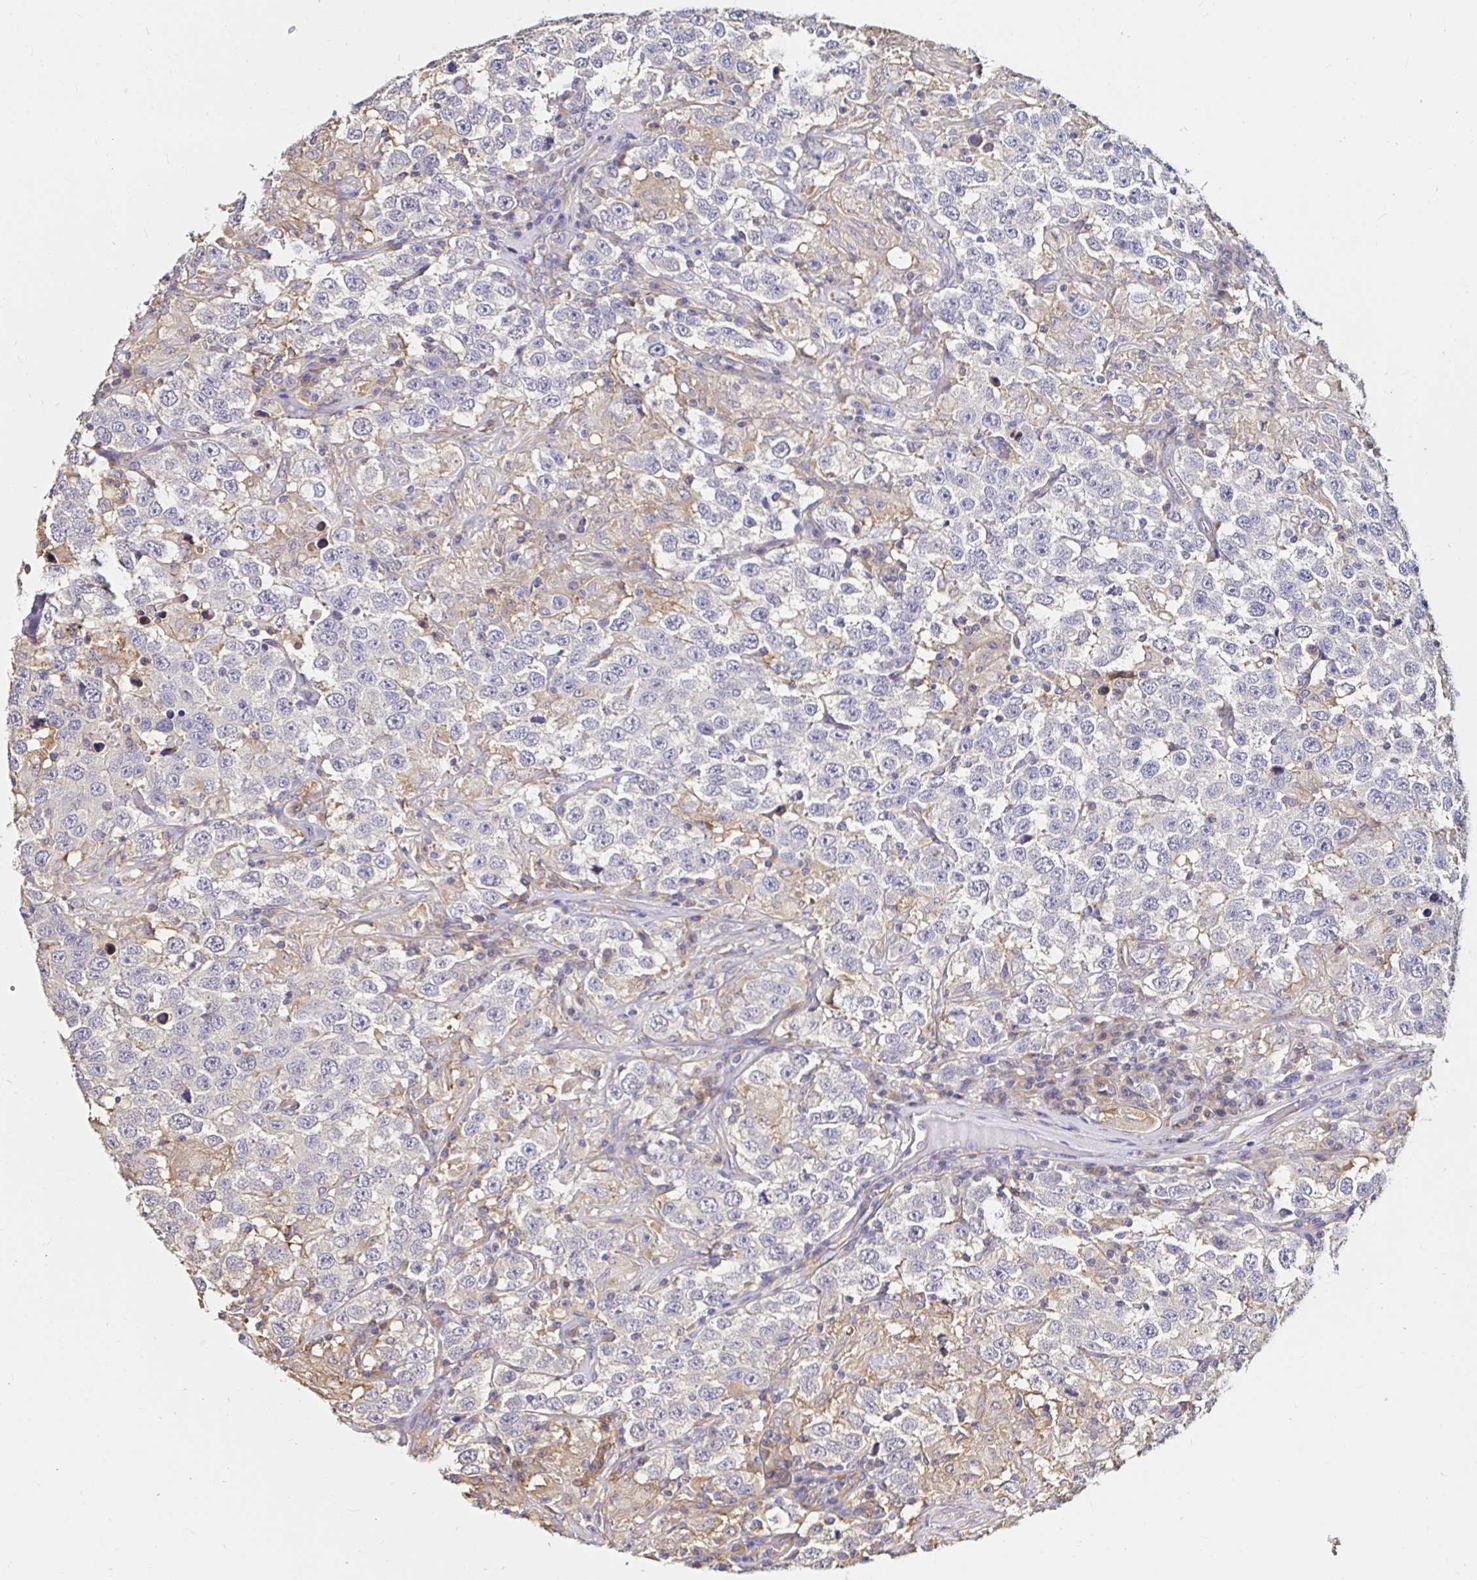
{"staining": {"intensity": "negative", "quantity": "none", "location": "none"}, "tissue": "testis cancer", "cell_type": "Tumor cells", "image_type": "cancer", "snomed": [{"axis": "morphology", "description": "Seminoma, NOS"}, {"axis": "topography", "description": "Testis"}], "caption": "DAB immunohistochemical staining of human testis cancer reveals no significant expression in tumor cells.", "gene": "RSRP1", "patient": {"sex": "male", "age": 41}}